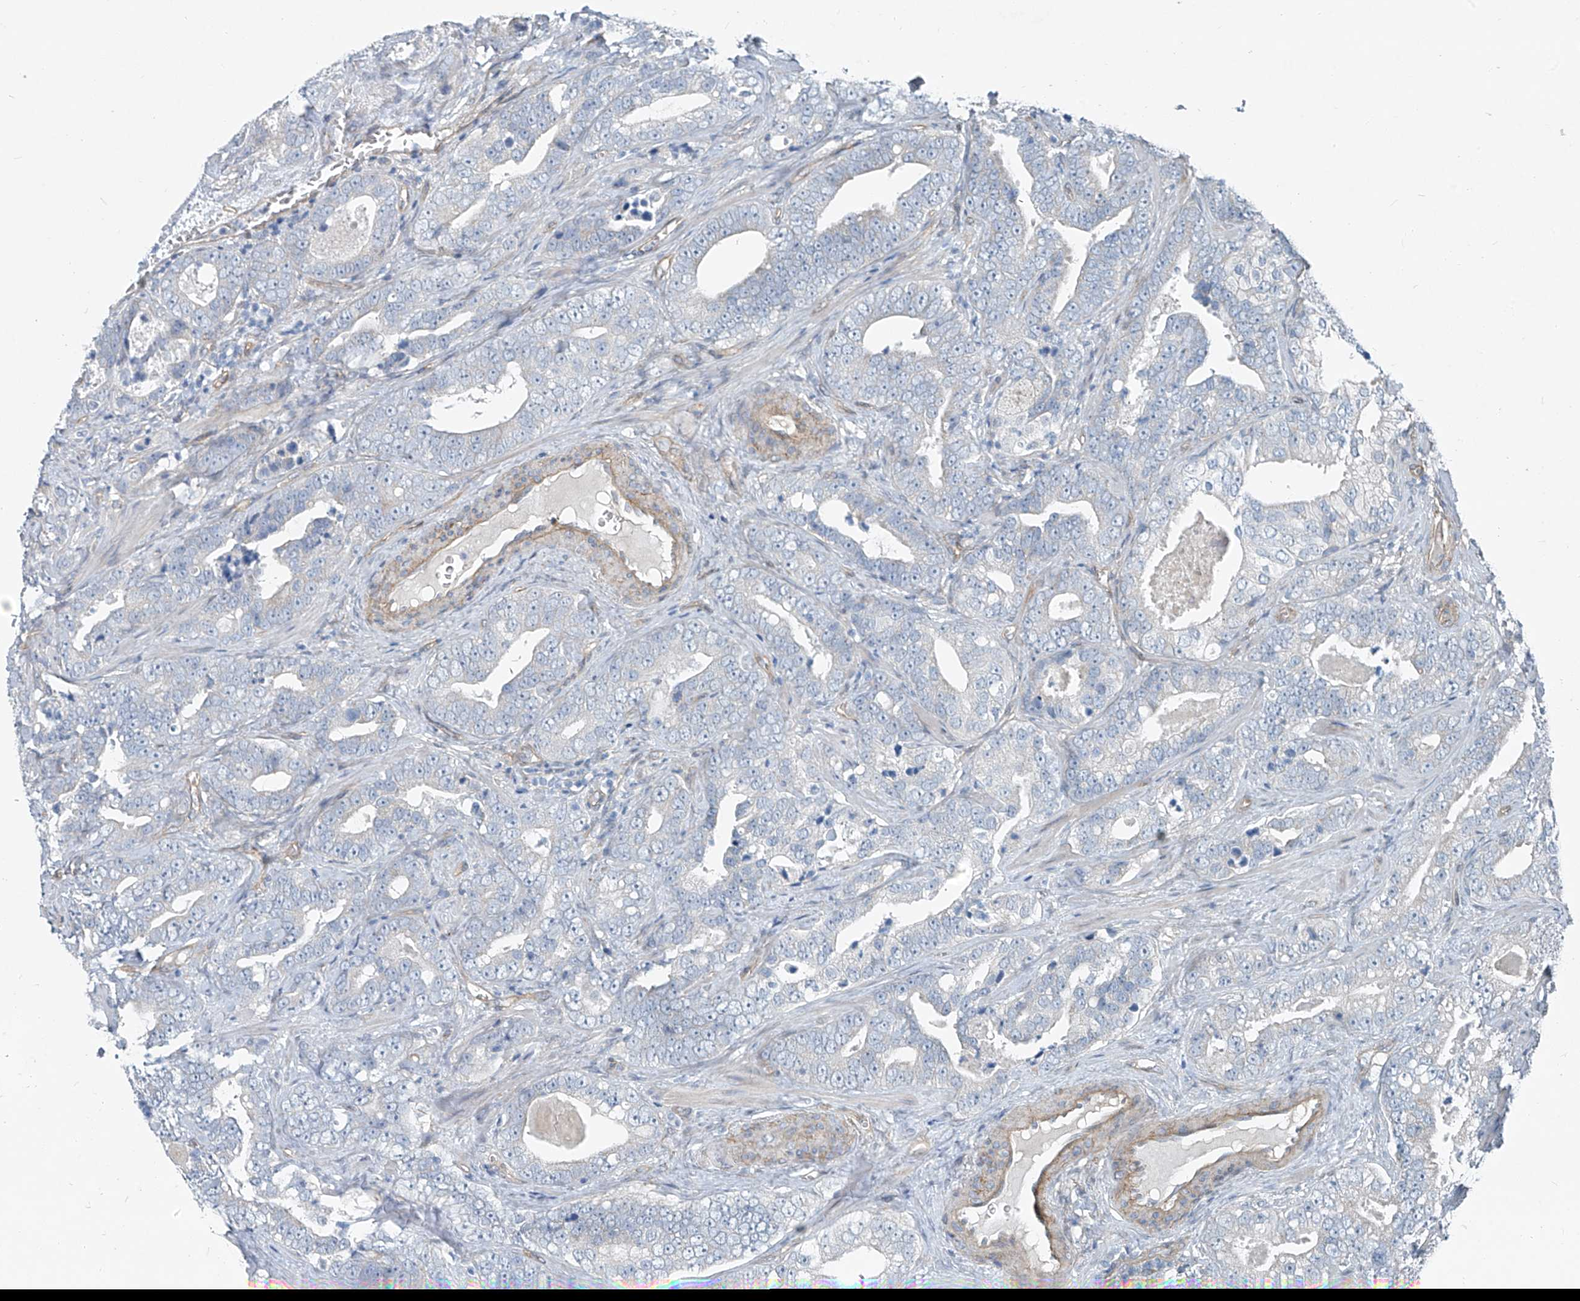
{"staining": {"intensity": "negative", "quantity": "none", "location": "none"}, "tissue": "prostate cancer", "cell_type": "Tumor cells", "image_type": "cancer", "snomed": [{"axis": "morphology", "description": "Adenocarcinoma, High grade"}, {"axis": "topography", "description": "Prostate"}], "caption": "IHC micrograph of neoplastic tissue: prostate cancer stained with DAB (3,3'-diaminobenzidine) shows no significant protein expression in tumor cells. The staining was performed using DAB to visualize the protein expression in brown, while the nuclei were stained in blue with hematoxylin (Magnification: 20x).", "gene": "TNS2", "patient": {"sex": "male", "age": 62}}